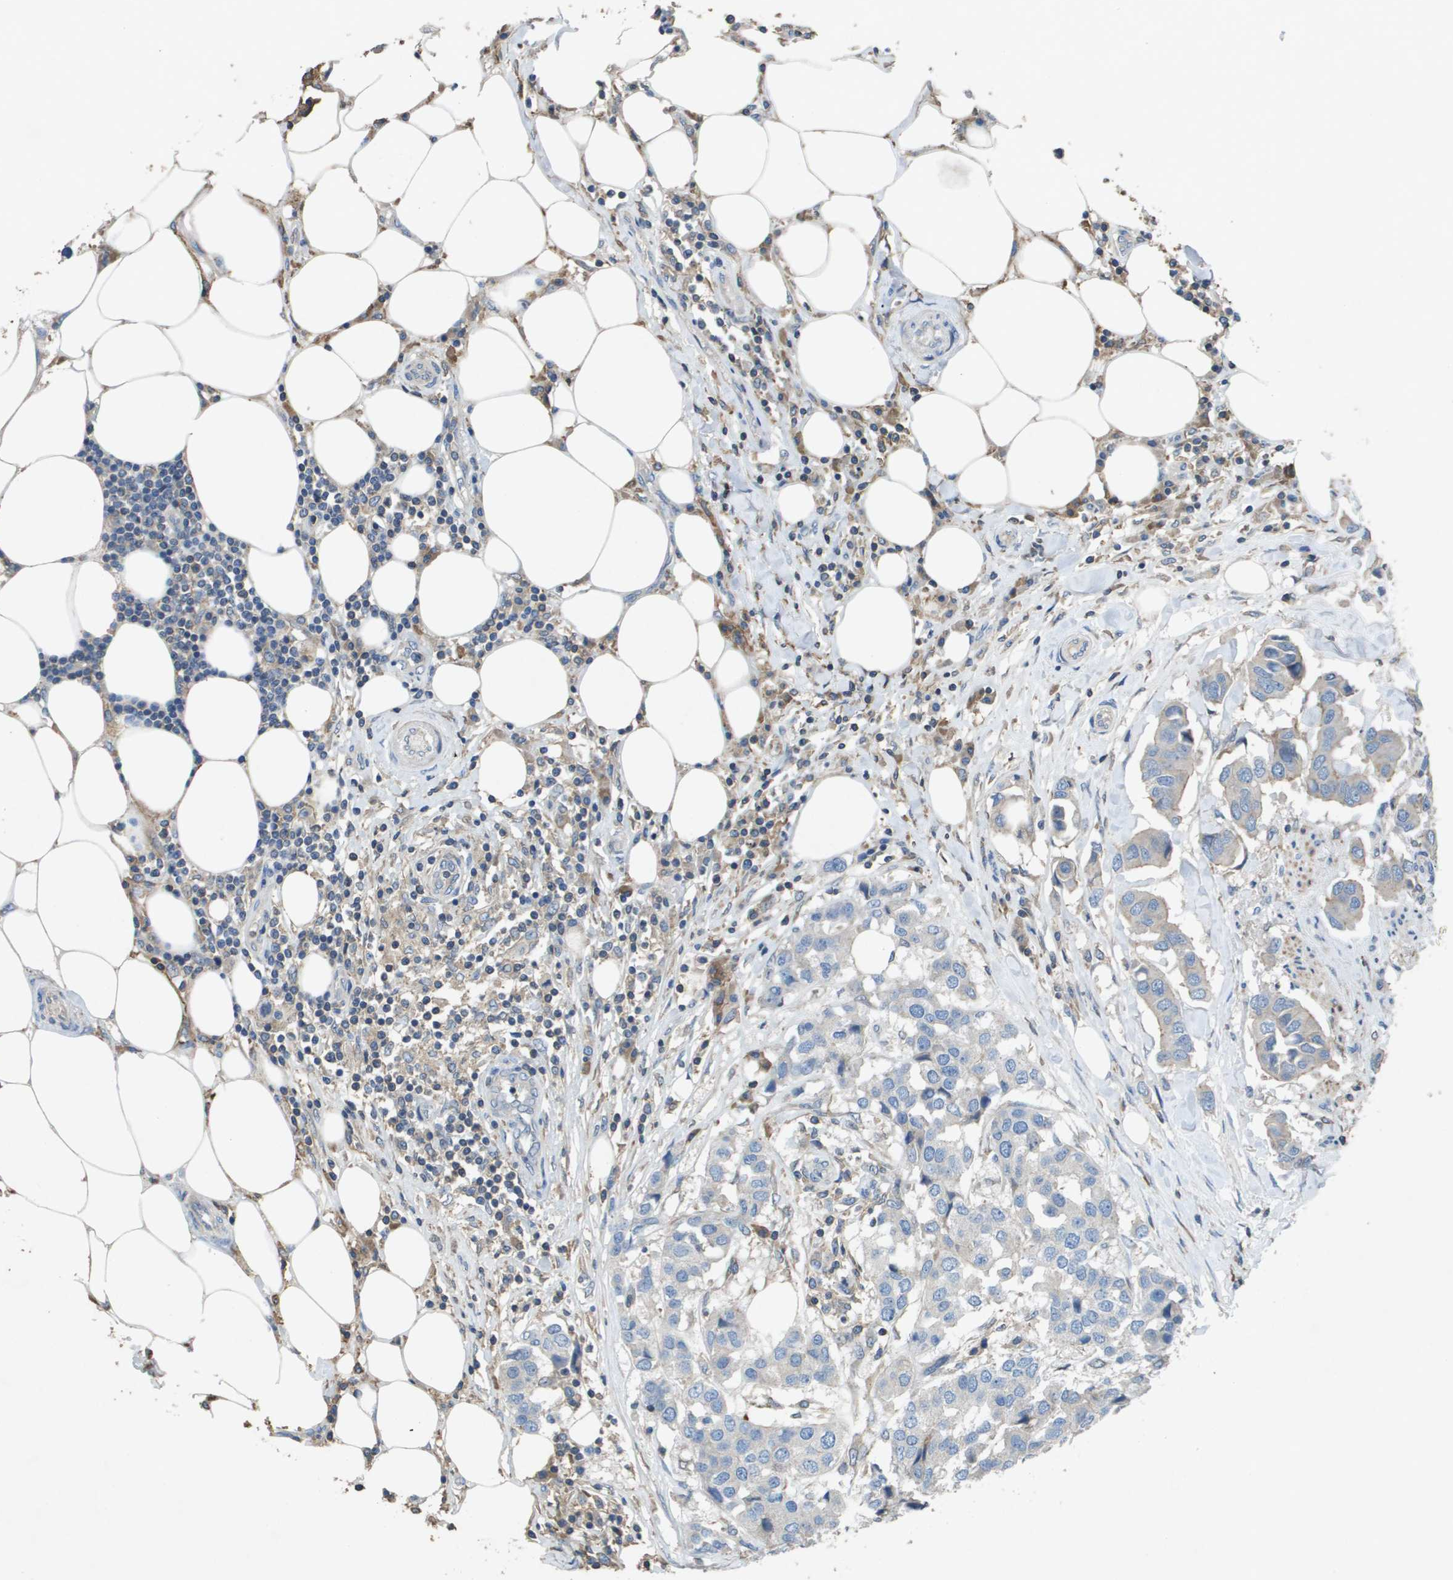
{"staining": {"intensity": "negative", "quantity": "none", "location": "none"}, "tissue": "breast cancer", "cell_type": "Tumor cells", "image_type": "cancer", "snomed": [{"axis": "morphology", "description": "Duct carcinoma"}, {"axis": "topography", "description": "Breast"}], "caption": "This is an immunohistochemistry (IHC) histopathology image of infiltrating ductal carcinoma (breast). There is no staining in tumor cells.", "gene": "CLCA4", "patient": {"sex": "female", "age": 80}}